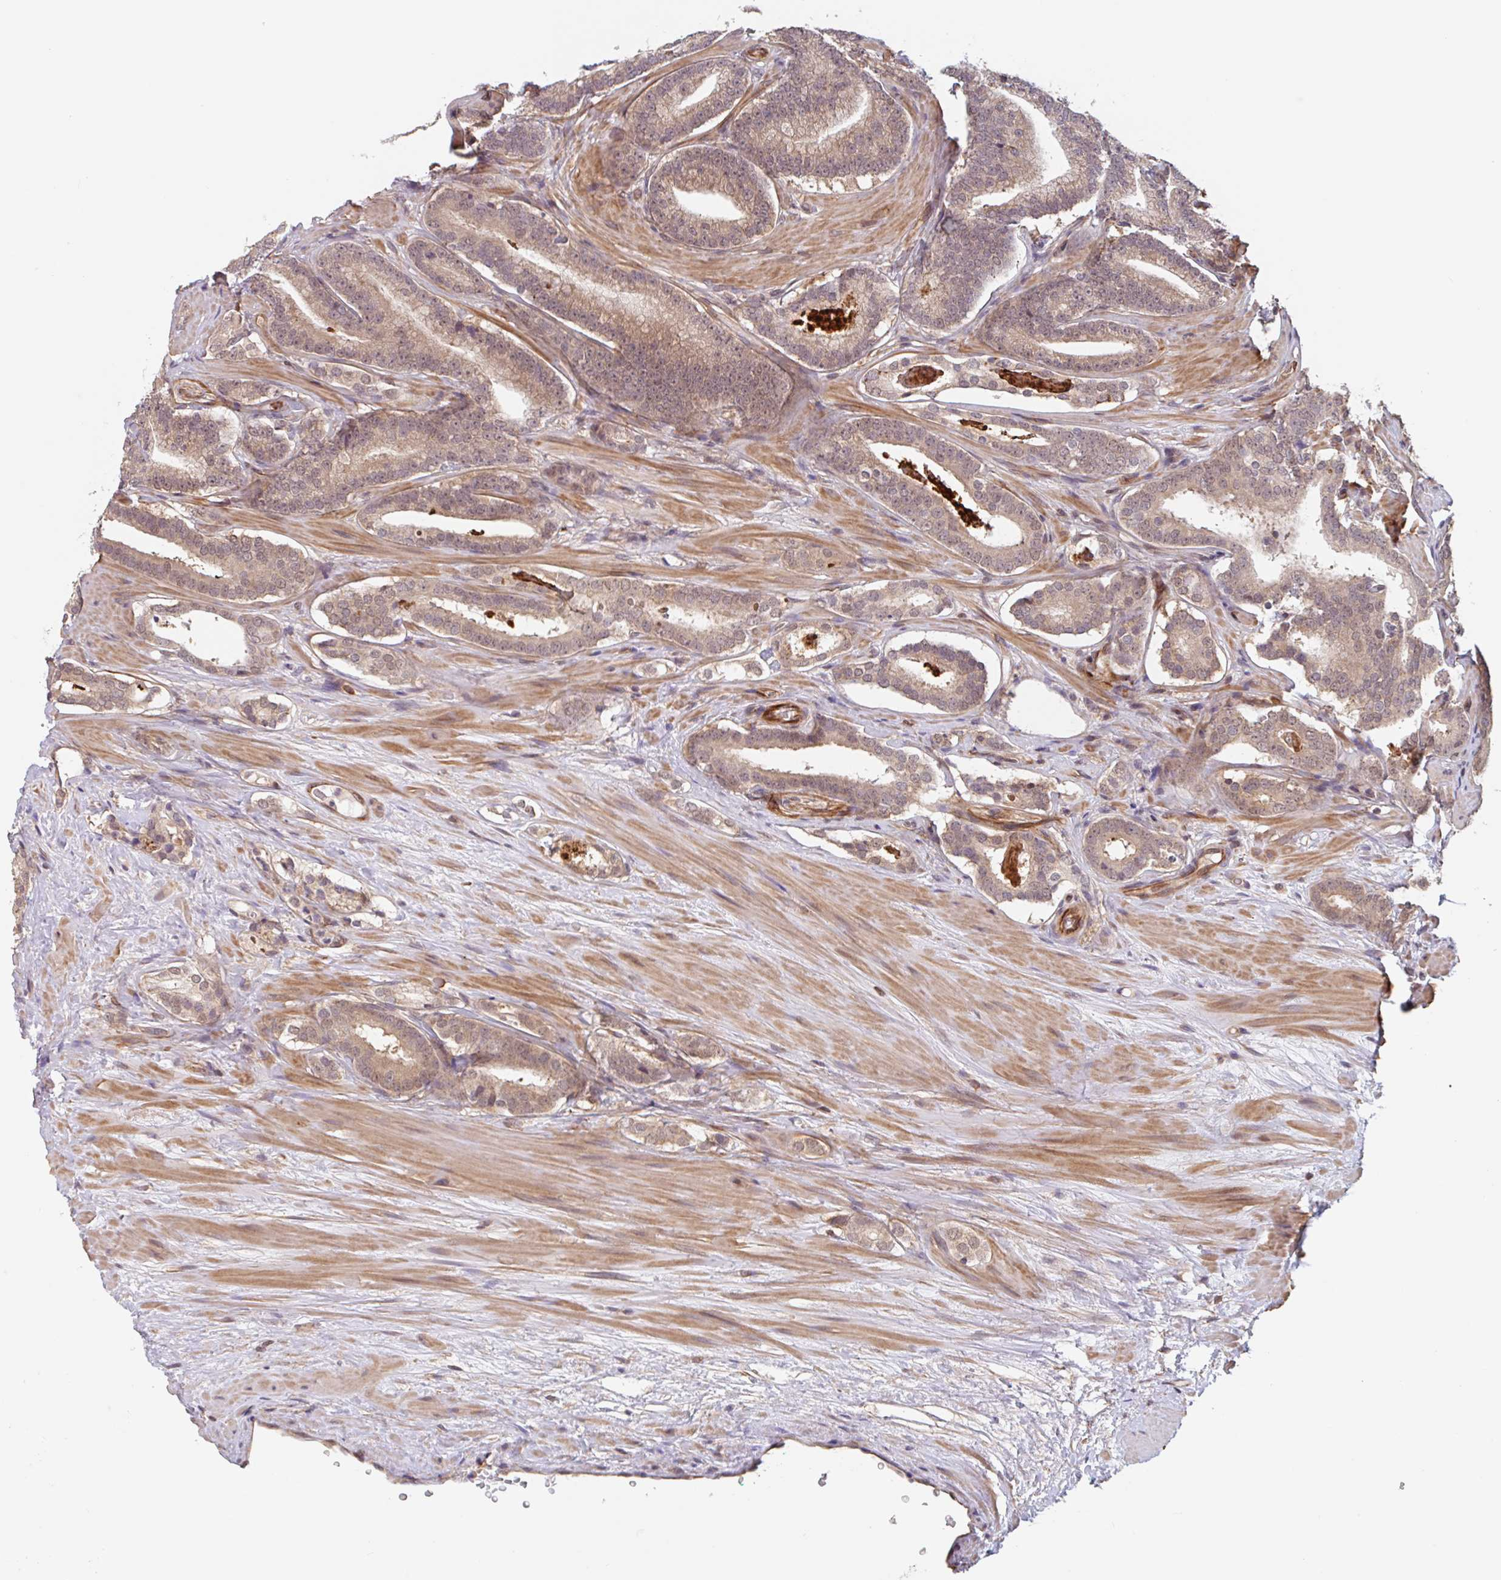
{"staining": {"intensity": "weak", "quantity": ">75%", "location": "cytoplasmic/membranous,nuclear"}, "tissue": "prostate cancer", "cell_type": "Tumor cells", "image_type": "cancer", "snomed": [{"axis": "morphology", "description": "Adenocarcinoma, High grade"}, {"axis": "topography", "description": "Prostate"}], "caption": "Immunohistochemistry of prostate adenocarcinoma (high-grade) reveals low levels of weak cytoplasmic/membranous and nuclear positivity in about >75% of tumor cells.", "gene": "NUB1", "patient": {"sex": "male", "age": 55}}